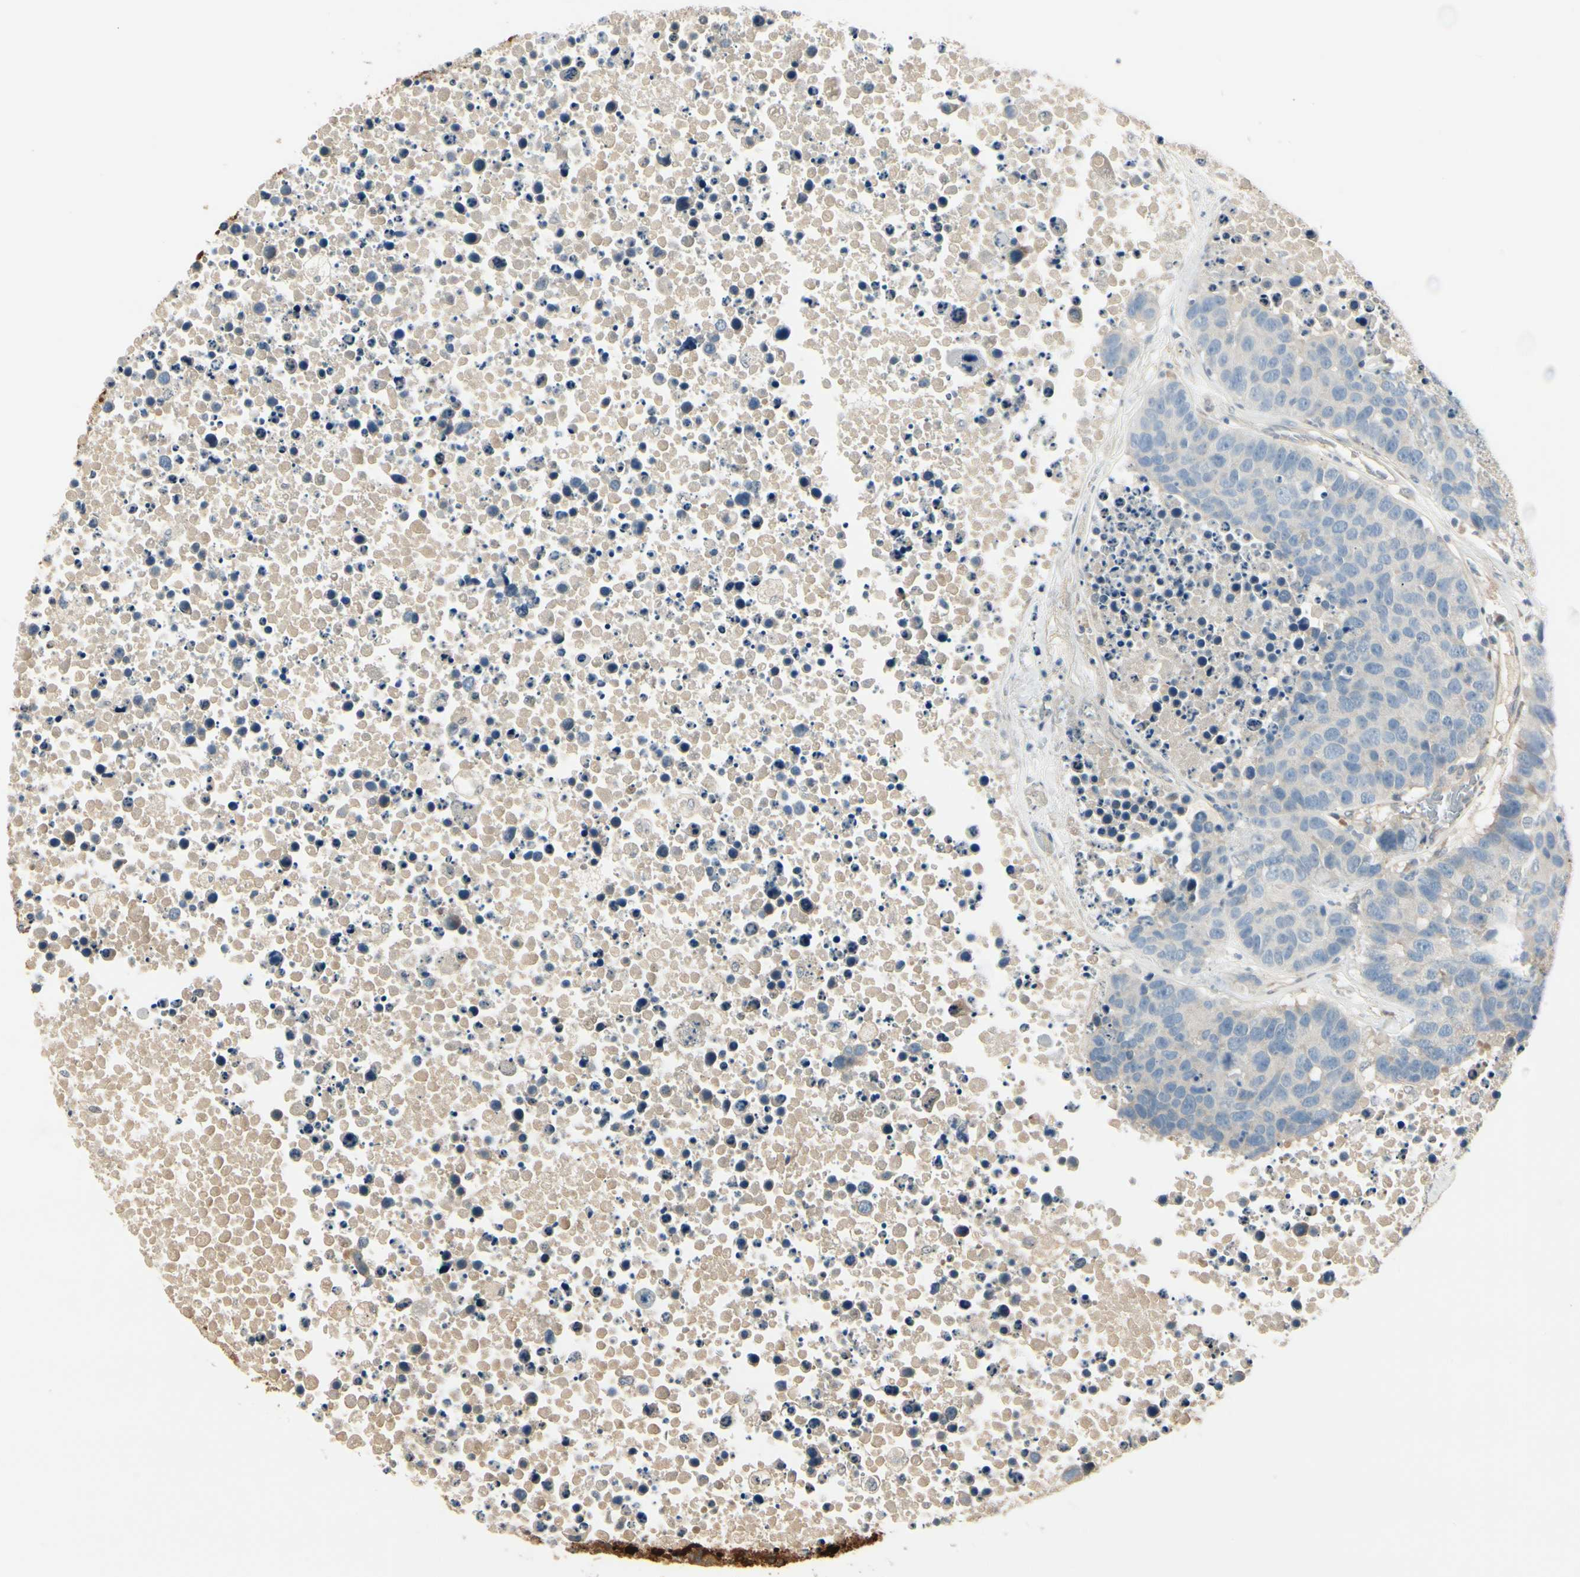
{"staining": {"intensity": "negative", "quantity": "none", "location": "none"}, "tissue": "carcinoid", "cell_type": "Tumor cells", "image_type": "cancer", "snomed": [{"axis": "morphology", "description": "Carcinoid, malignant, NOS"}, {"axis": "topography", "description": "Lung"}], "caption": "High magnification brightfield microscopy of carcinoid (malignant) stained with DAB (3,3'-diaminobenzidine) (brown) and counterstained with hematoxylin (blue): tumor cells show no significant staining.", "gene": "EPHB3", "patient": {"sex": "male", "age": 60}}